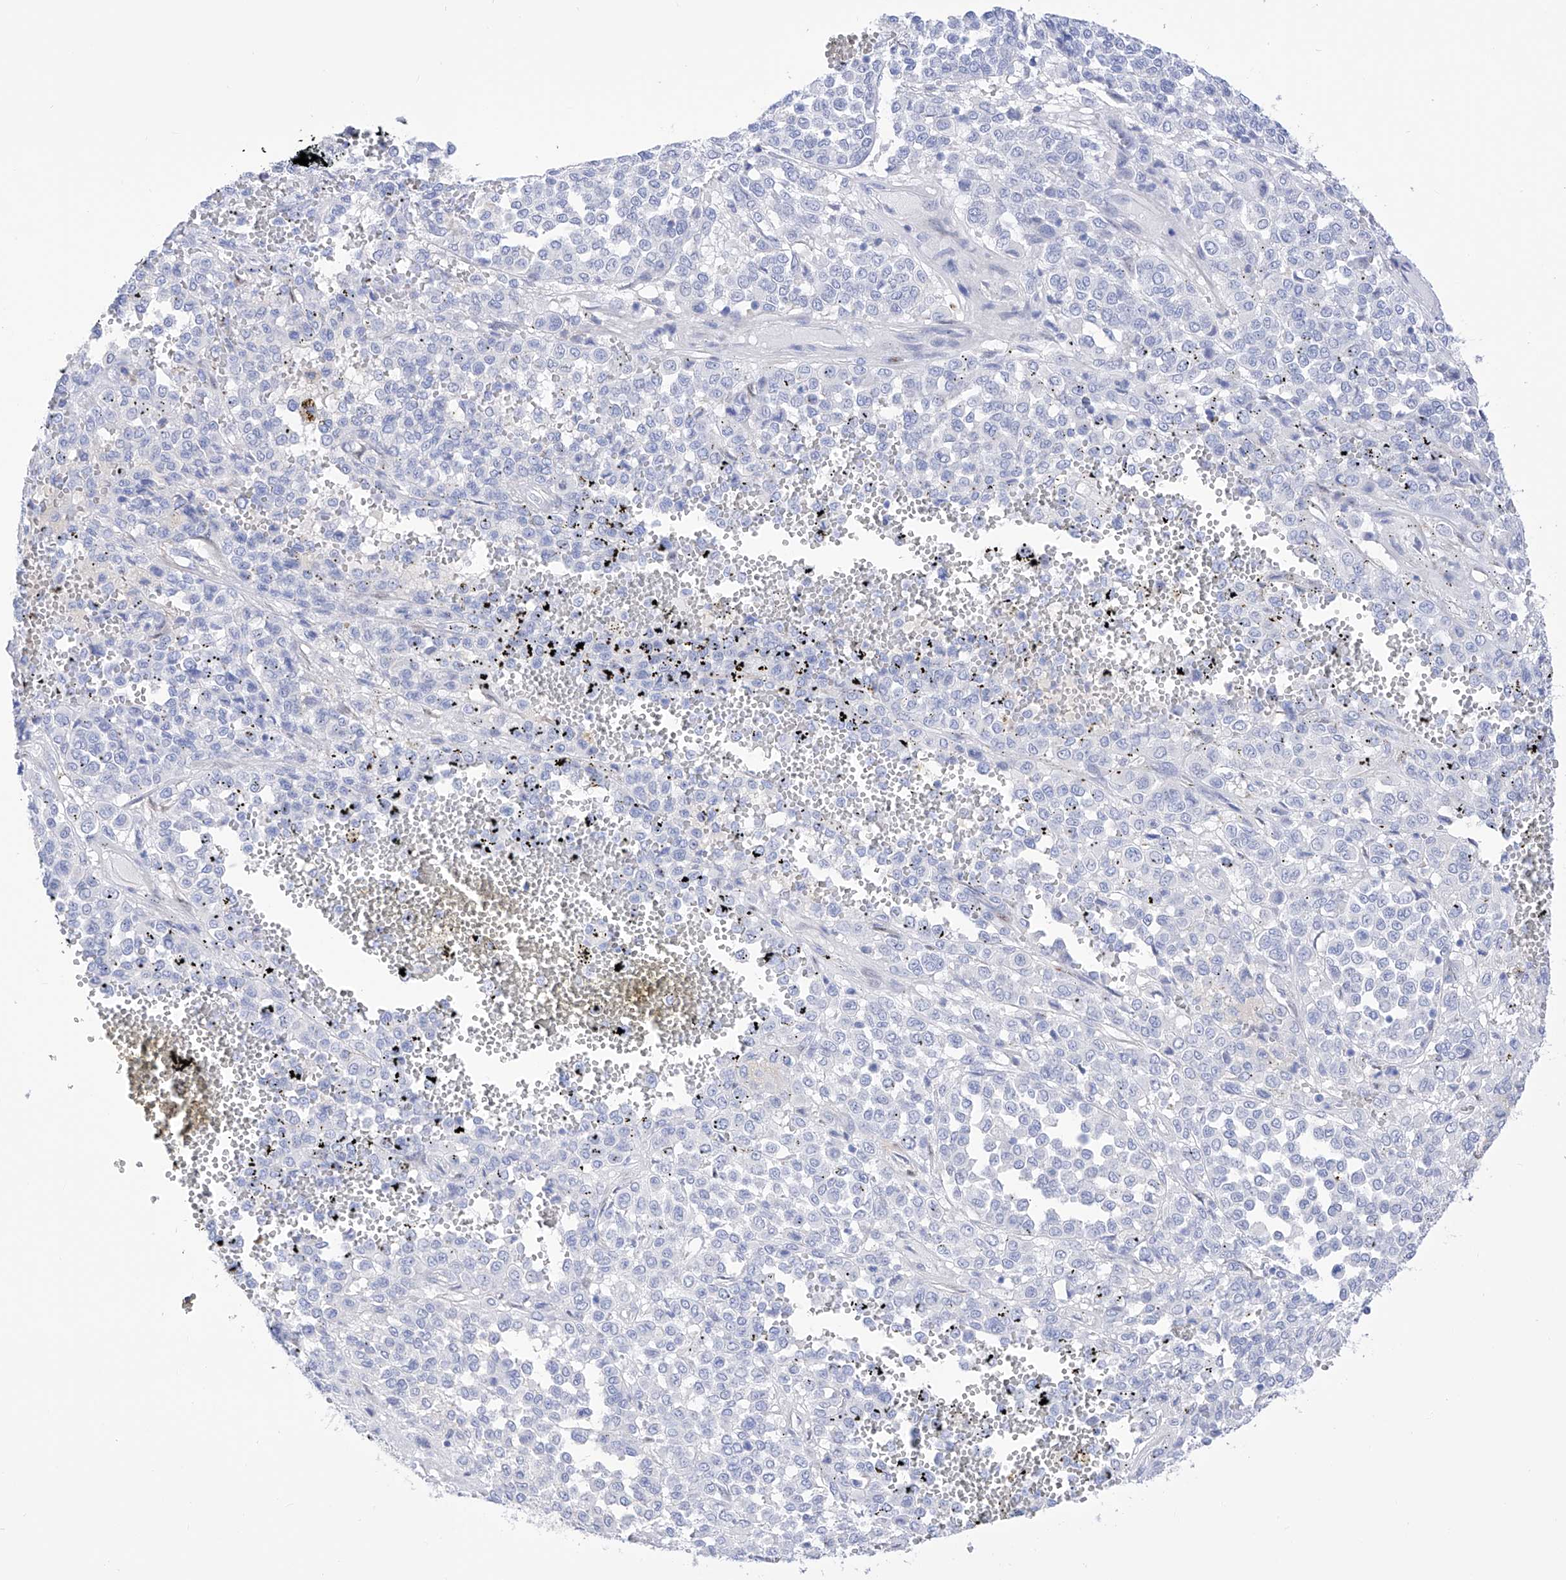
{"staining": {"intensity": "negative", "quantity": "none", "location": "none"}, "tissue": "melanoma", "cell_type": "Tumor cells", "image_type": "cancer", "snomed": [{"axis": "morphology", "description": "Malignant melanoma, Metastatic site"}, {"axis": "topography", "description": "Pancreas"}], "caption": "Tumor cells show no significant protein positivity in melanoma.", "gene": "TRPC7", "patient": {"sex": "female", "age": 30}}